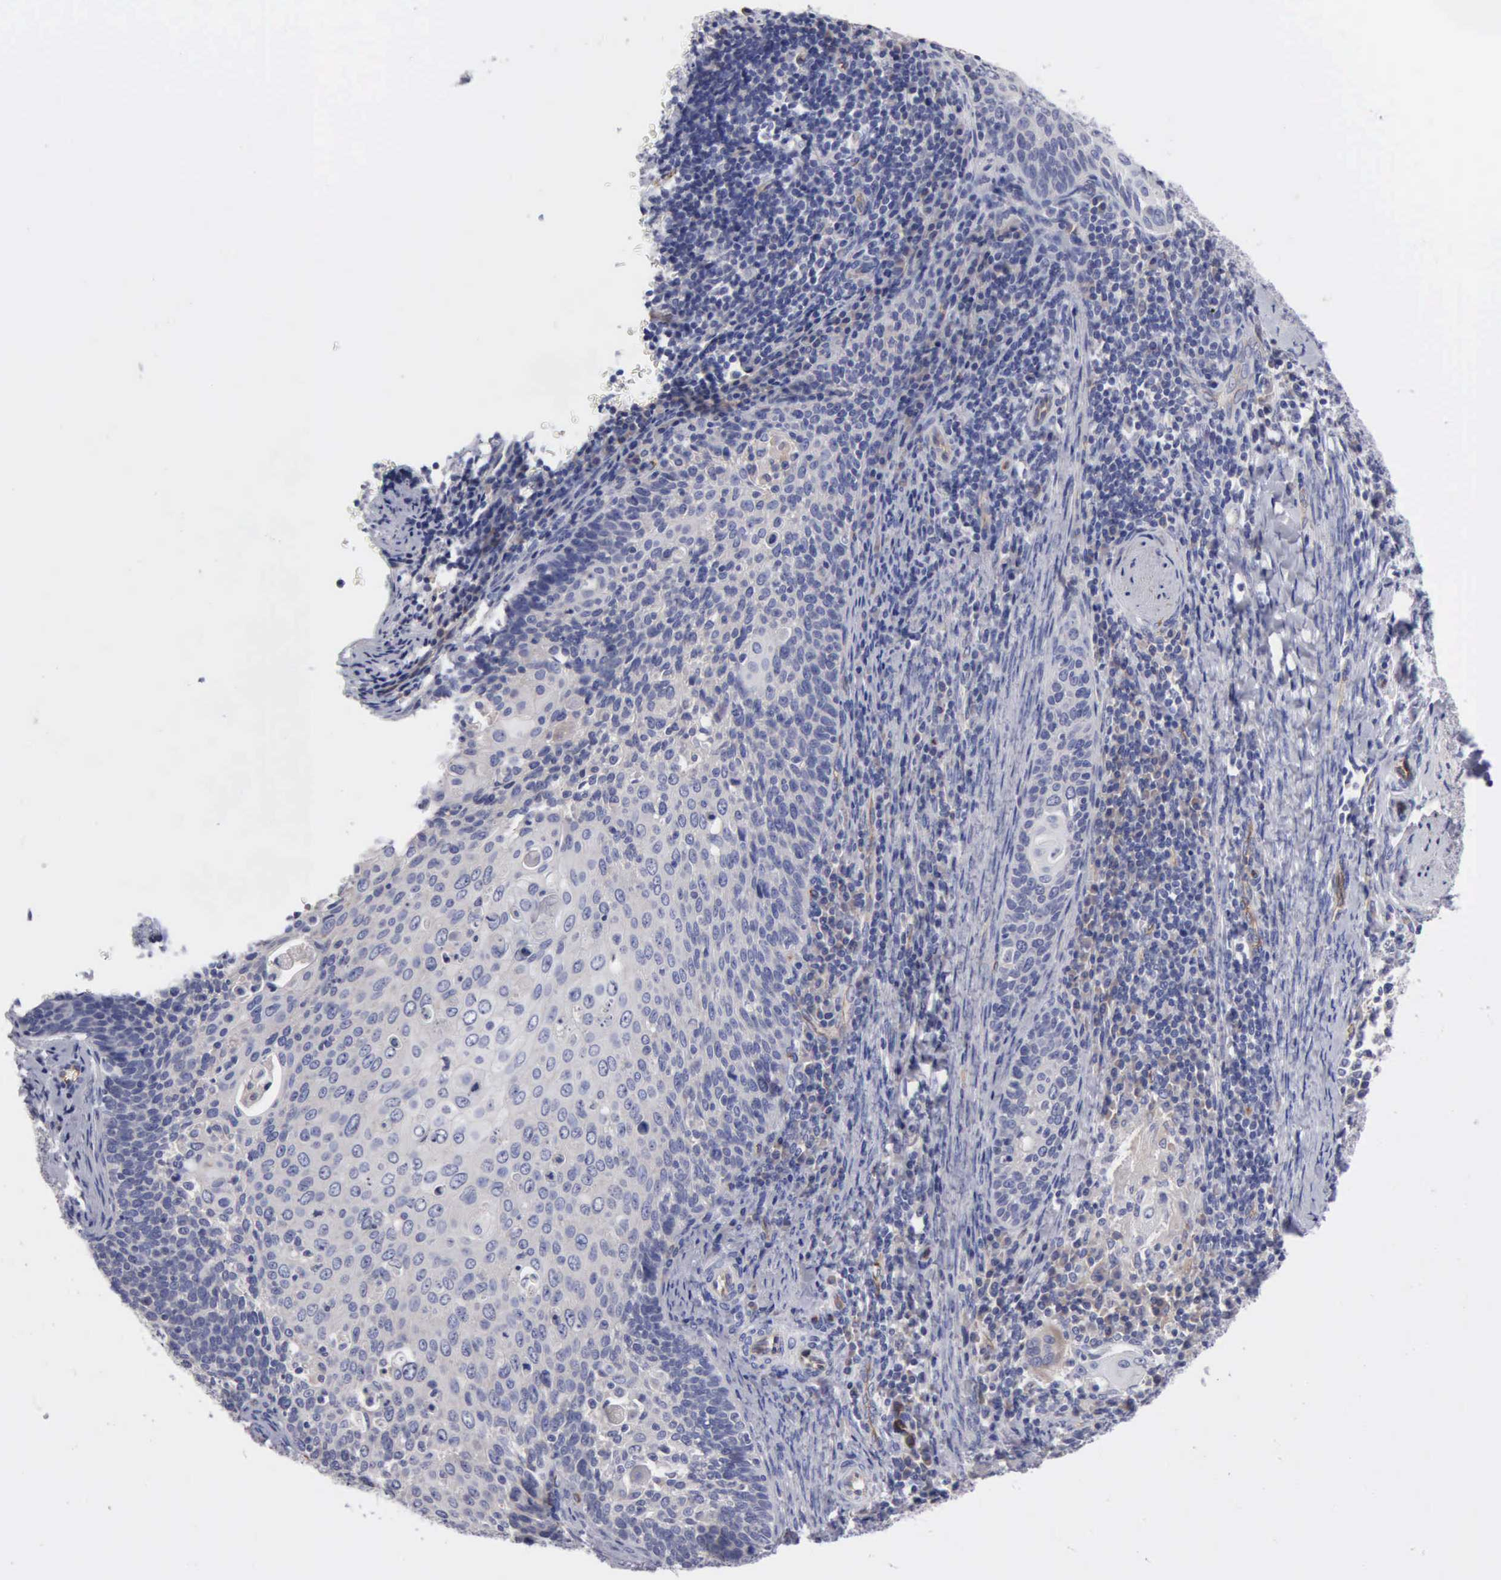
{"staining": {"intensity": "negative", "quantity": "none", "location": "none"}, "tissue": "cervical cancer", "cell_type": "Tumor cells", "image_type": "cancer", "snomed": [{"axis": "morphology", "description": "Squamous cell carcinoma, NOS"}, {"axis": "topography", "description": "Cervix"}], "caption": "Squamous cell carcinoma (cervical) was stained to show a protein in brown. There is no significant staining in tumor cells. (Stains: DAB IHC with hematoxylin counter stain, Microscopy: brightfield microscopy at high magnification).", "gene": "RDX", "patient": {"sex": "female", "age": 33}}